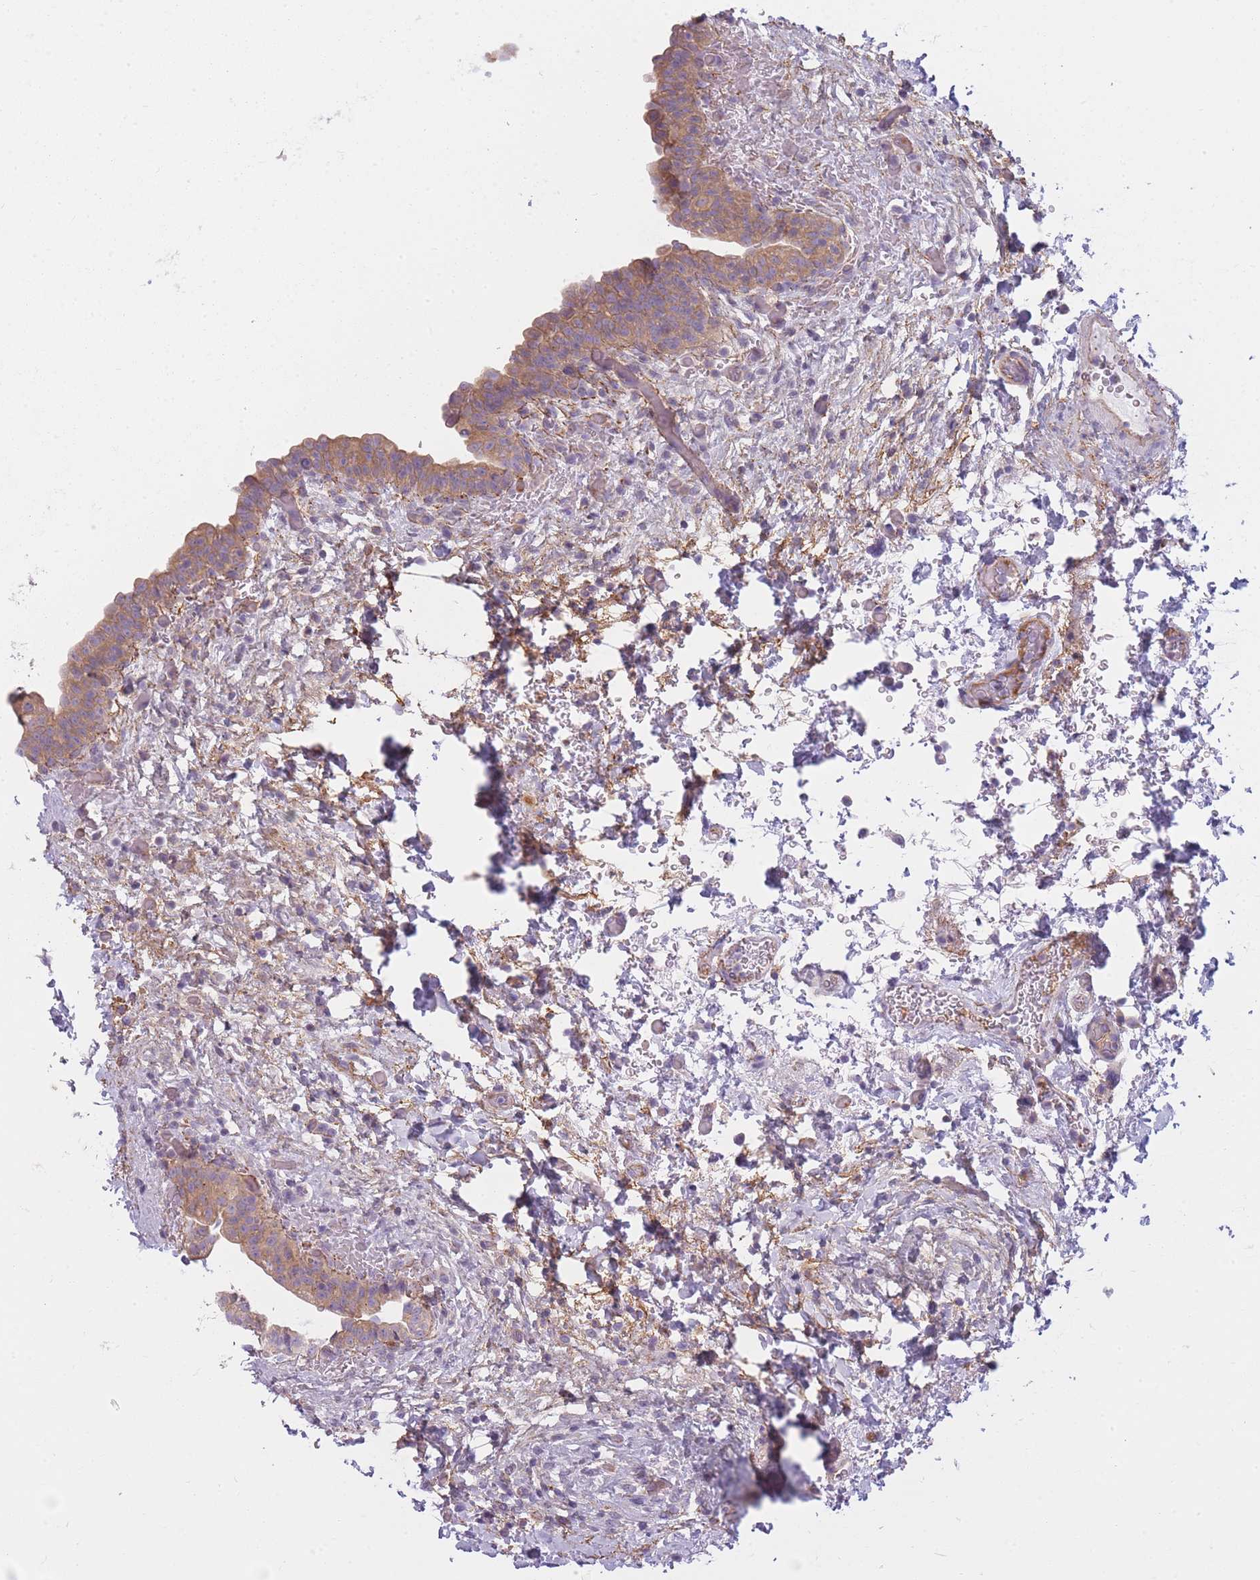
{"staining": {"intensity": "moderate", "quantity": "25%-75%", "location": "cytoplasmic/membranous"}, "tissue": "urinary bladder", "cell_type": "Urothelial cells", "image_type": "normal", "snomed": [{"axis": "morphology", "description": "Normal tissue, NOS"}, {"axis": "topography", "description": "Urinary bladder"}], "caption": "Unremarkable urinary bladder was stained to show a protein in brown. There is medium levels of moderate cytoplasmic/membranous positivity in about 25%-75% of urothelial cells.", "gene": "AP3M1", "patient": {"sex": "male", "age": 69}}